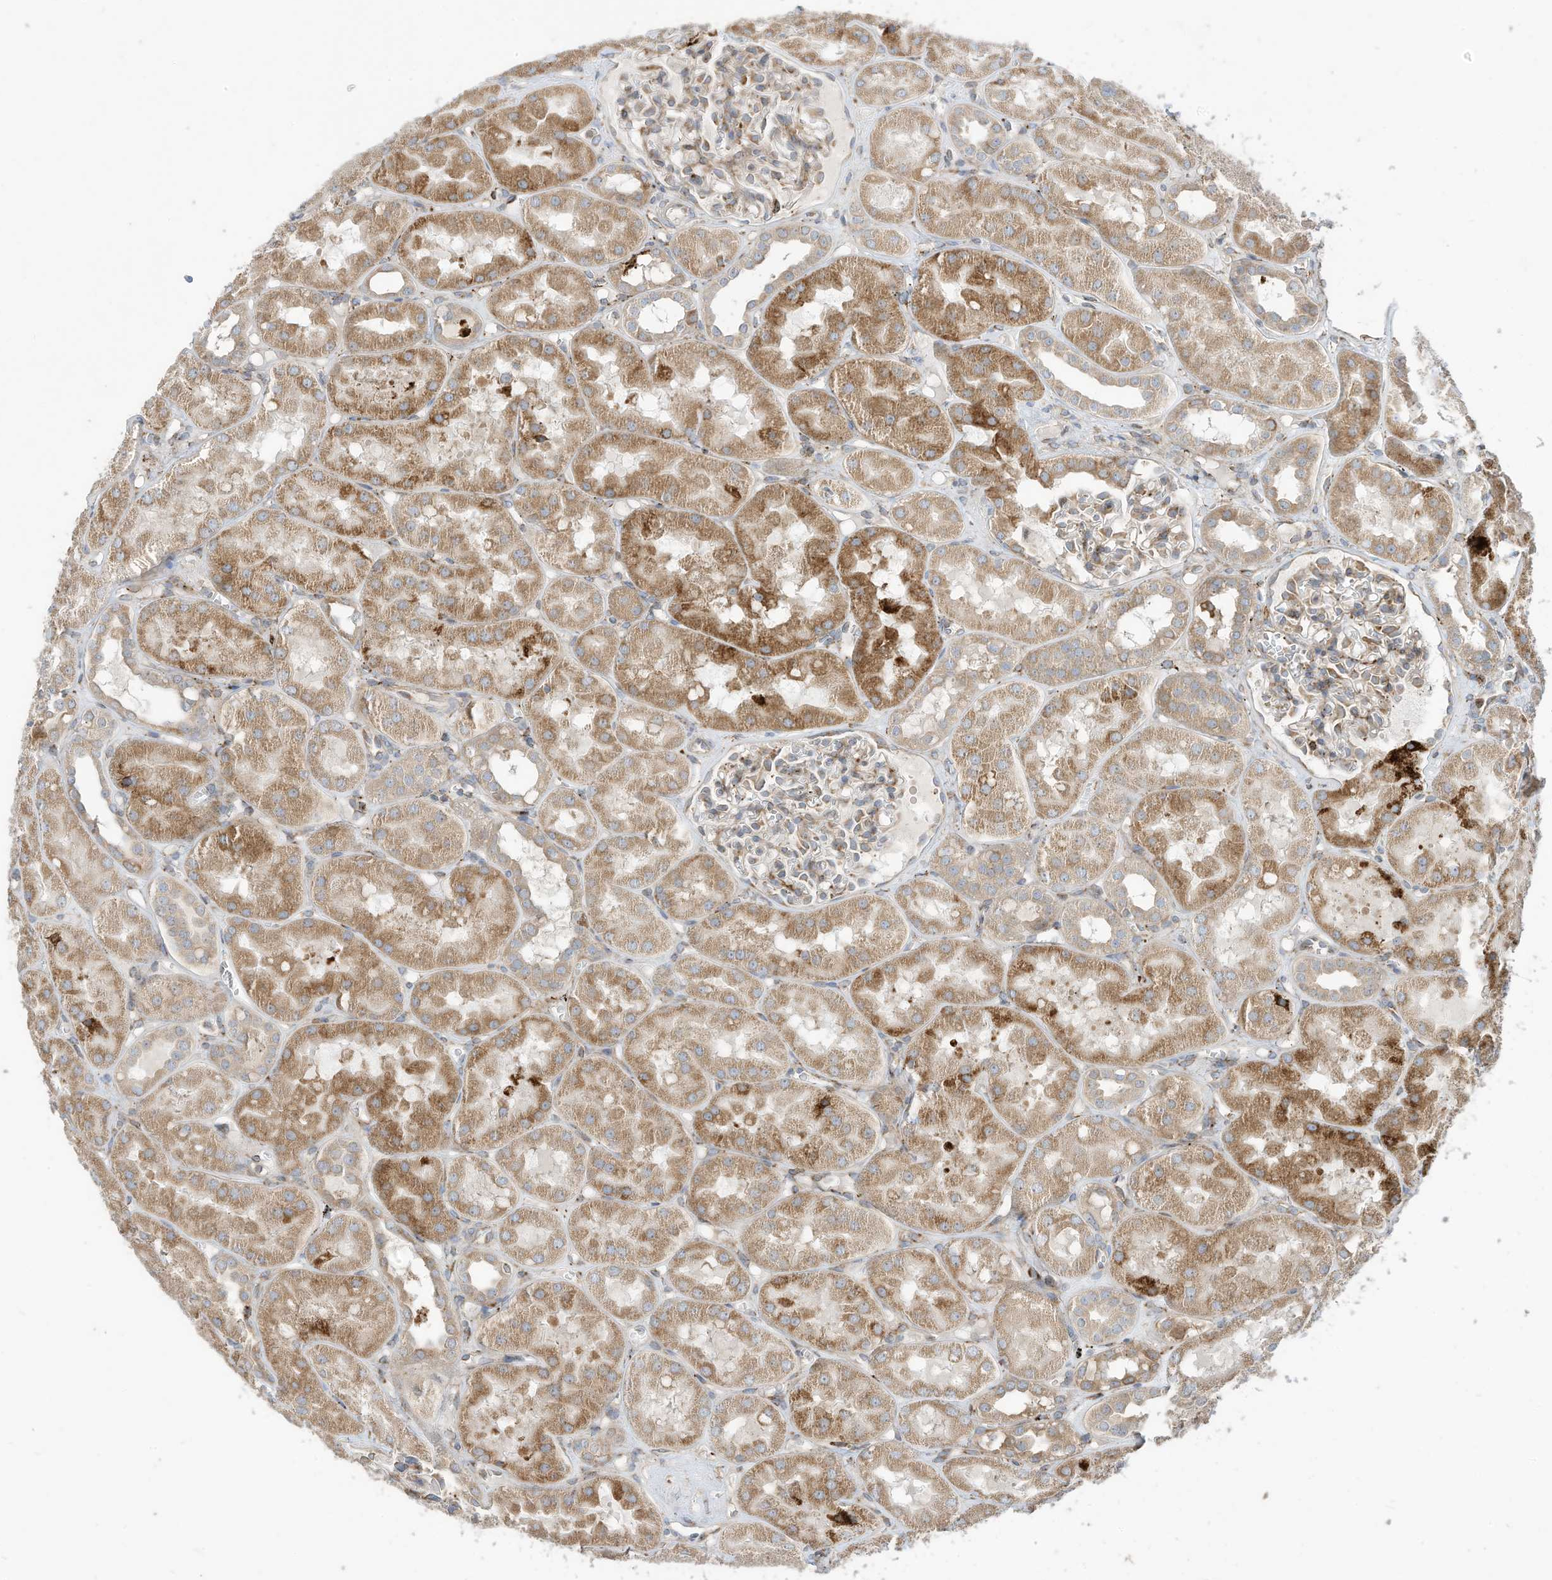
{"staining": {"intensity": "moderate", "quantity": "25%-75%", "location": "cytoplasmic/membranous"}, "tissue": "kidney", "cell_type": "Cells in glomeruli", "image_type": "normal", "snomed": [{"axis": "morphology", "description": "Normal tissue, NOS"}, {"axis": "topography", "description": "Kidney"}], "caption": "DAB immunohistochemical staining of unremarkable human kidney exhibits moderate cytoplasmic/membranous protein positivity in about 25%-75% of cells in glomeruli.", "gene": "TRNAU1AP", "patient": {"sex": "male", "age": 16}}